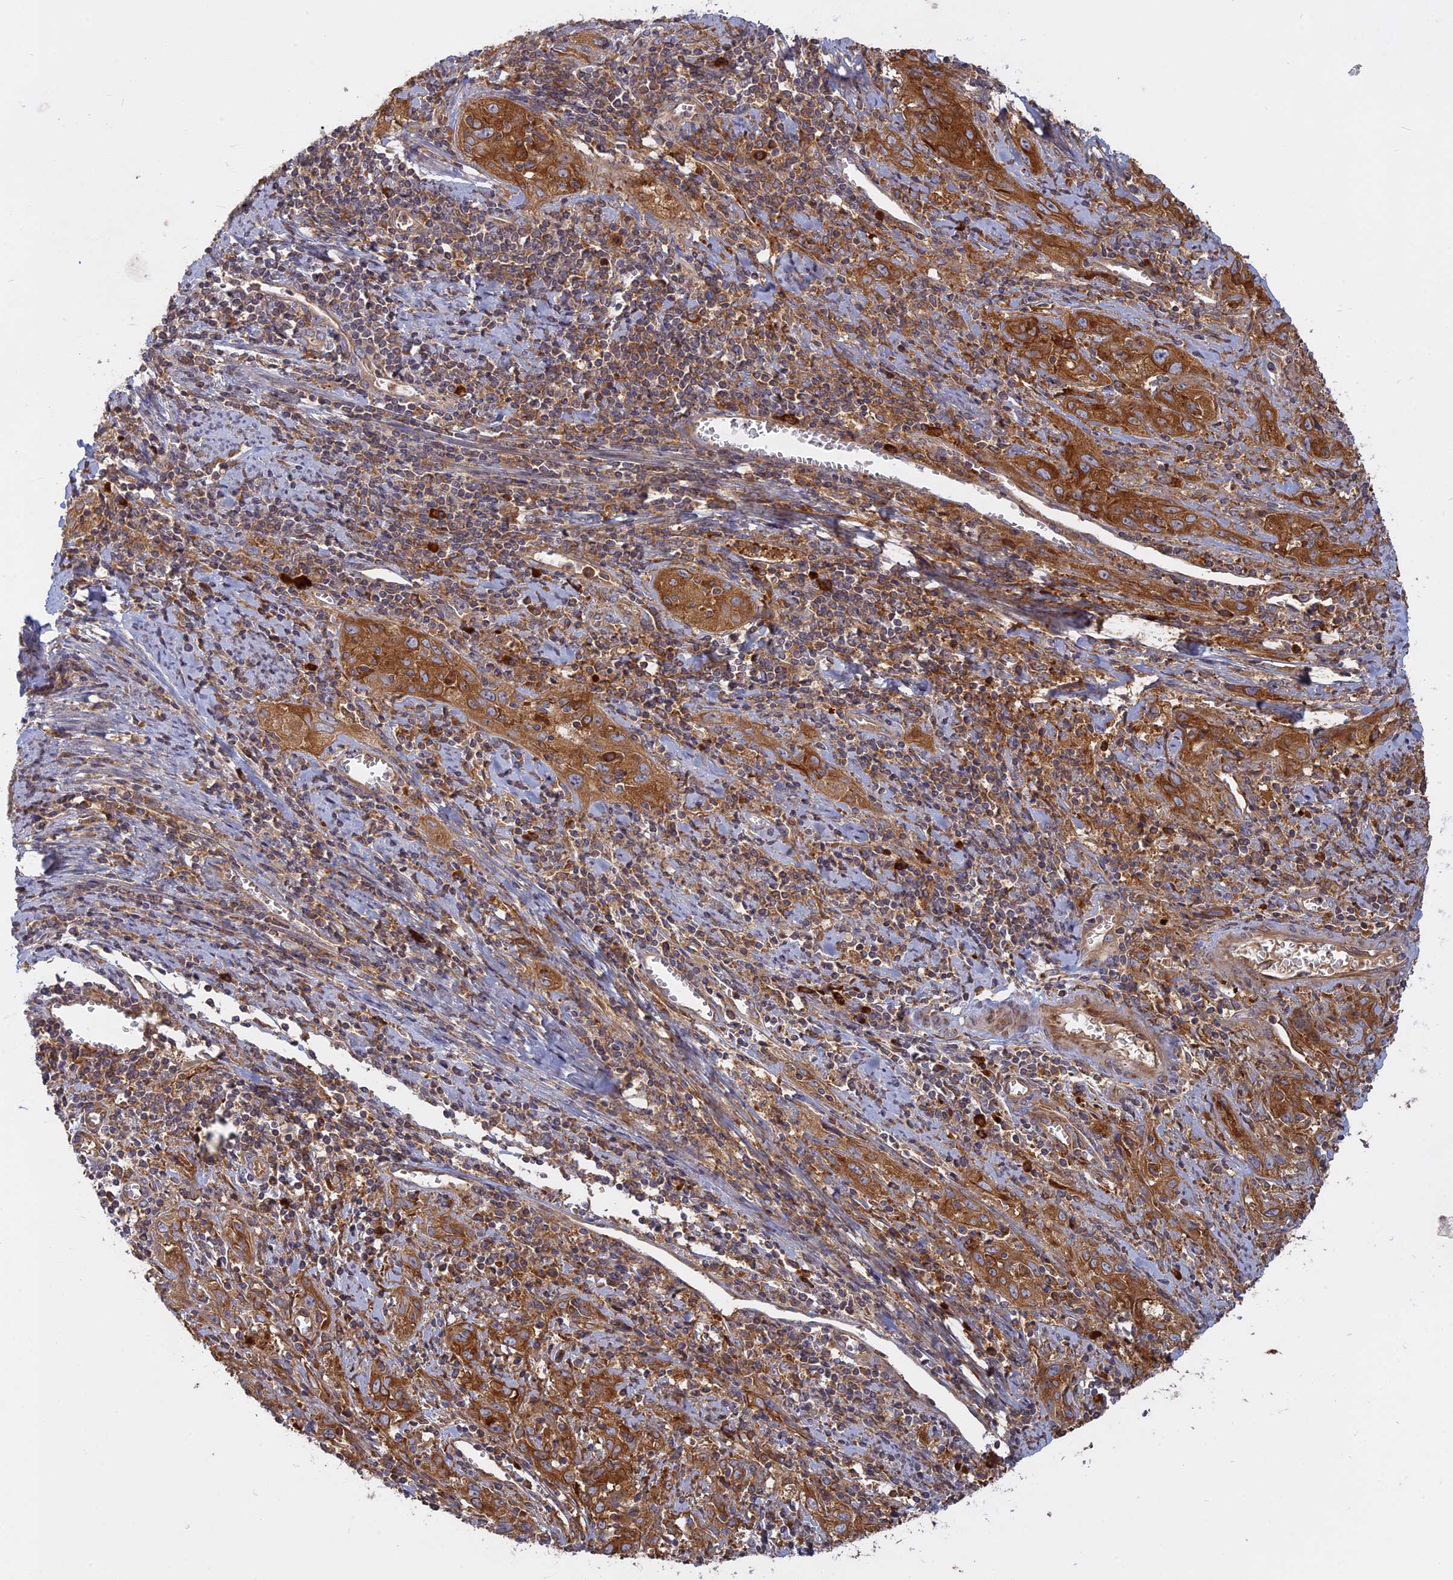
{"staining": {"intensity": "moderate", "quantity": ">75%", "location": "cytoplasmic/membranous"}, "tissue": "cervical cancer", "cell_type": "Tumor cells", "image_type": "cancer", "snomed": [{"axis": "morphology", "description": "Squamous cell carcinoma, NOS"}, {"axis": "topography", "description": "Cervix"}], "caption": "Brown immunohistochemical staining in squamous cell carcinoma (cervical) displays moderate cytoplasmic/membranous positivity in about >75% of tumor cells. (Brightfield microscopy of DAB IHC at high magnification).", "gene": "TMEM208", "patient": {"sex": "female", "age": 57}}